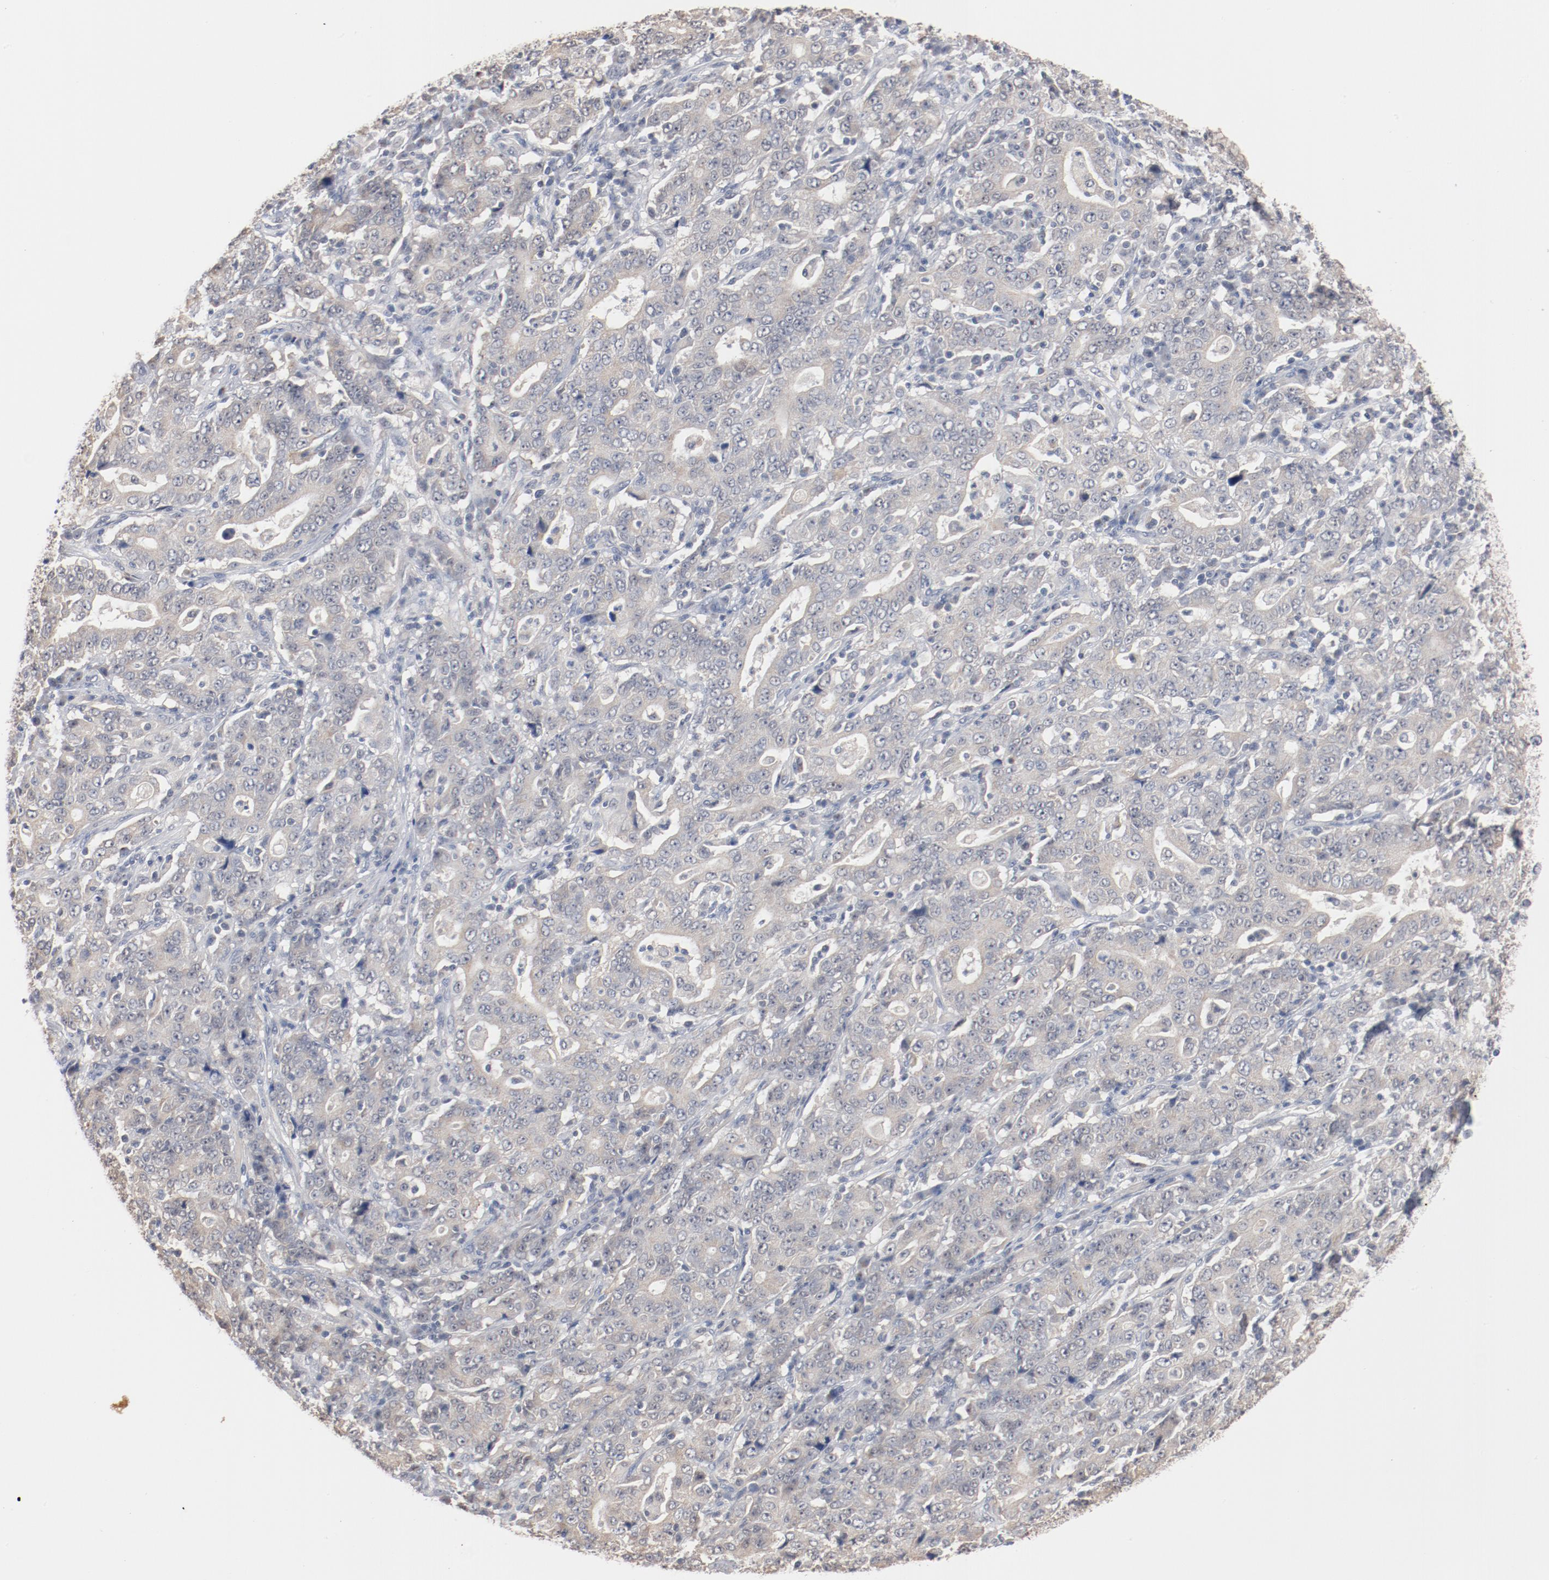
{"staining": {"intensity": "negative", "quantity": "none", "location": "none"}, "tissue": "stomach cancer", "cell_type": "Tumor cells", "image_type": "cancer", "snomed": [{"axis": "morphology", "description": "Normal tissue, NOS"}, {"axis": "morphology", "description": "Adenocarcinoma, NOS"}, {"axis": "topography", "description": "Stomach, upper"}, {"axis": "topography", "description": "Stomach"}], "caption": "Tumor cells are negative for brown protein staining in stomach adenocarcinoma.", "gene": "ERICH1", "patient": {"sex": "male", "age": 59}}